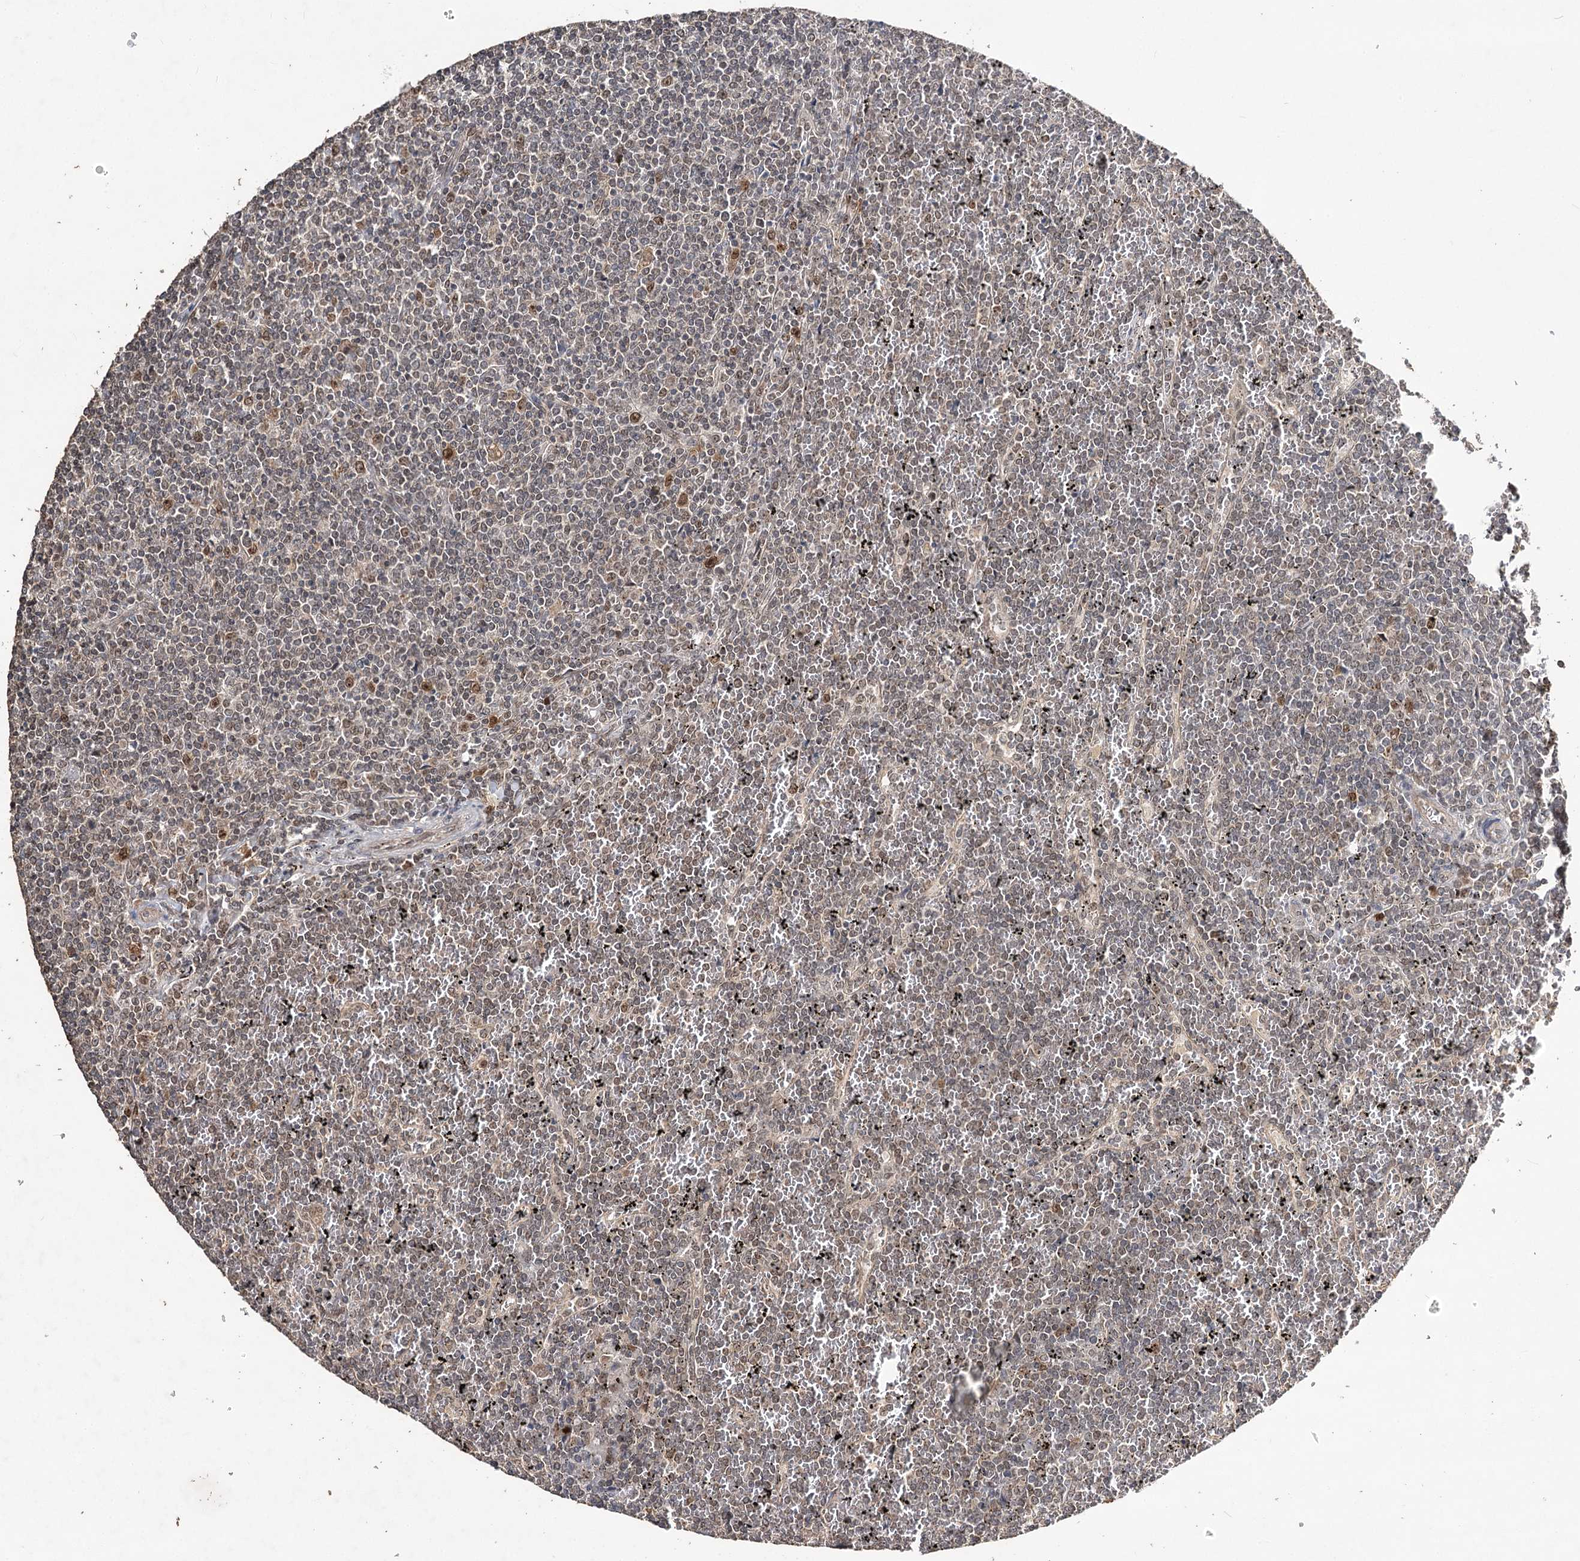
{"staining": {"intensity": "weak", "quantity": "<25%", "location": "nuclear"}, "tissue": "lymphoma", "cell_type": "Tumor cells", "image_type": "cancer", "snomed": [{"axis": "morphology", "description": "Malignant lymphoma, non-Hodgkin's type, Low grade"}, {"axis": "topography", "description": "Spleen"}], "caption": "Photomicrograph shows no significant protein staining in tumor cells of low-grade malignant lymphoma, non-Hodgkin's type.", "gene": "NOPCHAP1", "patient": {"sex": "female", "age": 19}}